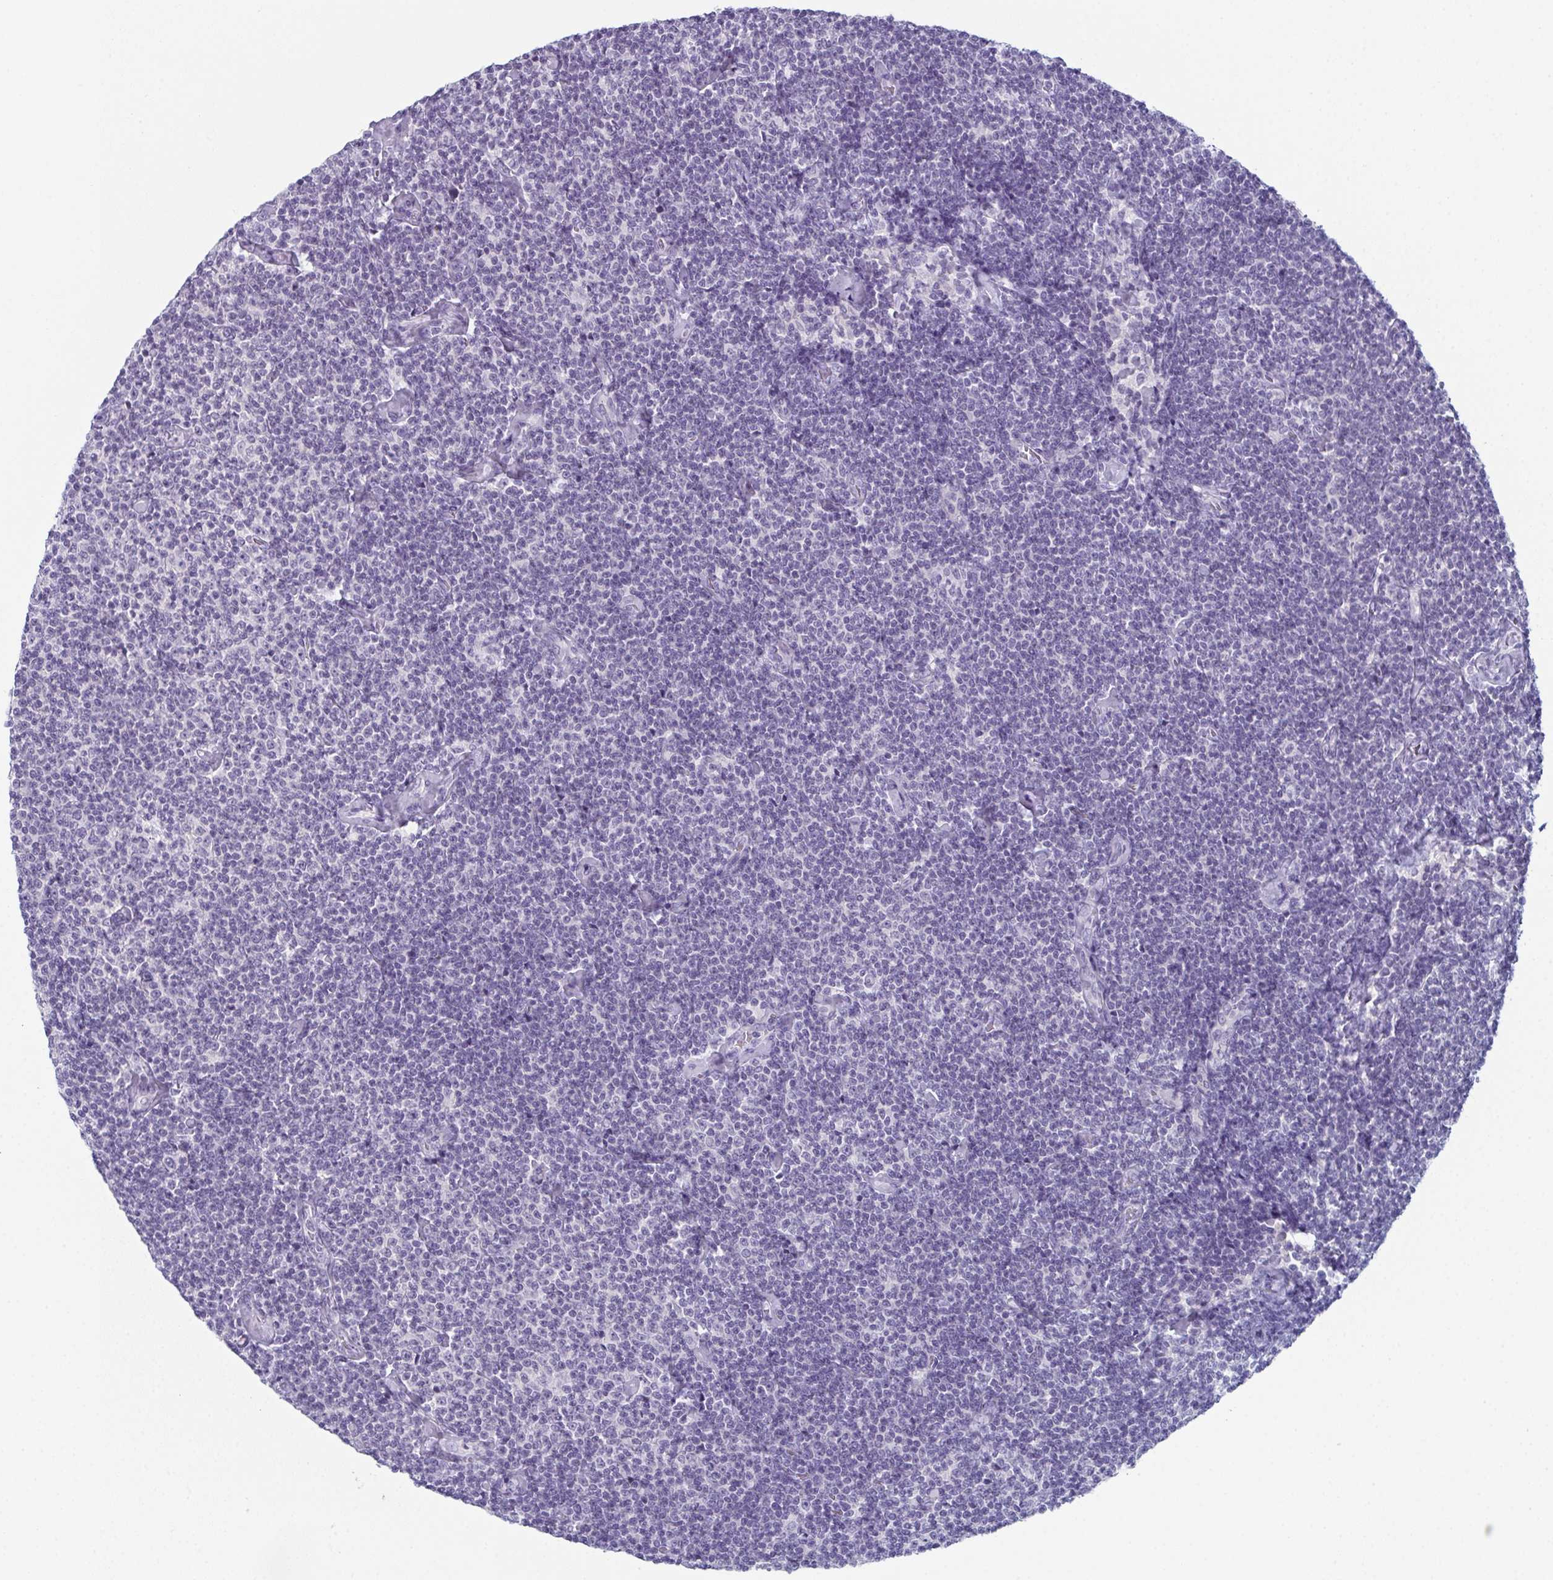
{"staining": {"intensity": "negative", "quantity": "none", "location": "none"}, "tissue": "lymphoma", "cell_type": "Tumor cells", "image_type": "cancer", "snomed": [{"axis": "morphology", "description": "Malignant lymphoma, non-Hodgkin's type, Low grade"}, {"axis": "topography", "description": "Lymph node"}], "caption": "Human lymphoma stained for a protein using immunohistochemistry (IHC) shows no staining in tumor cells.", "gene": "ENKUR", "patient": {"sex": "male", "age": 81}}